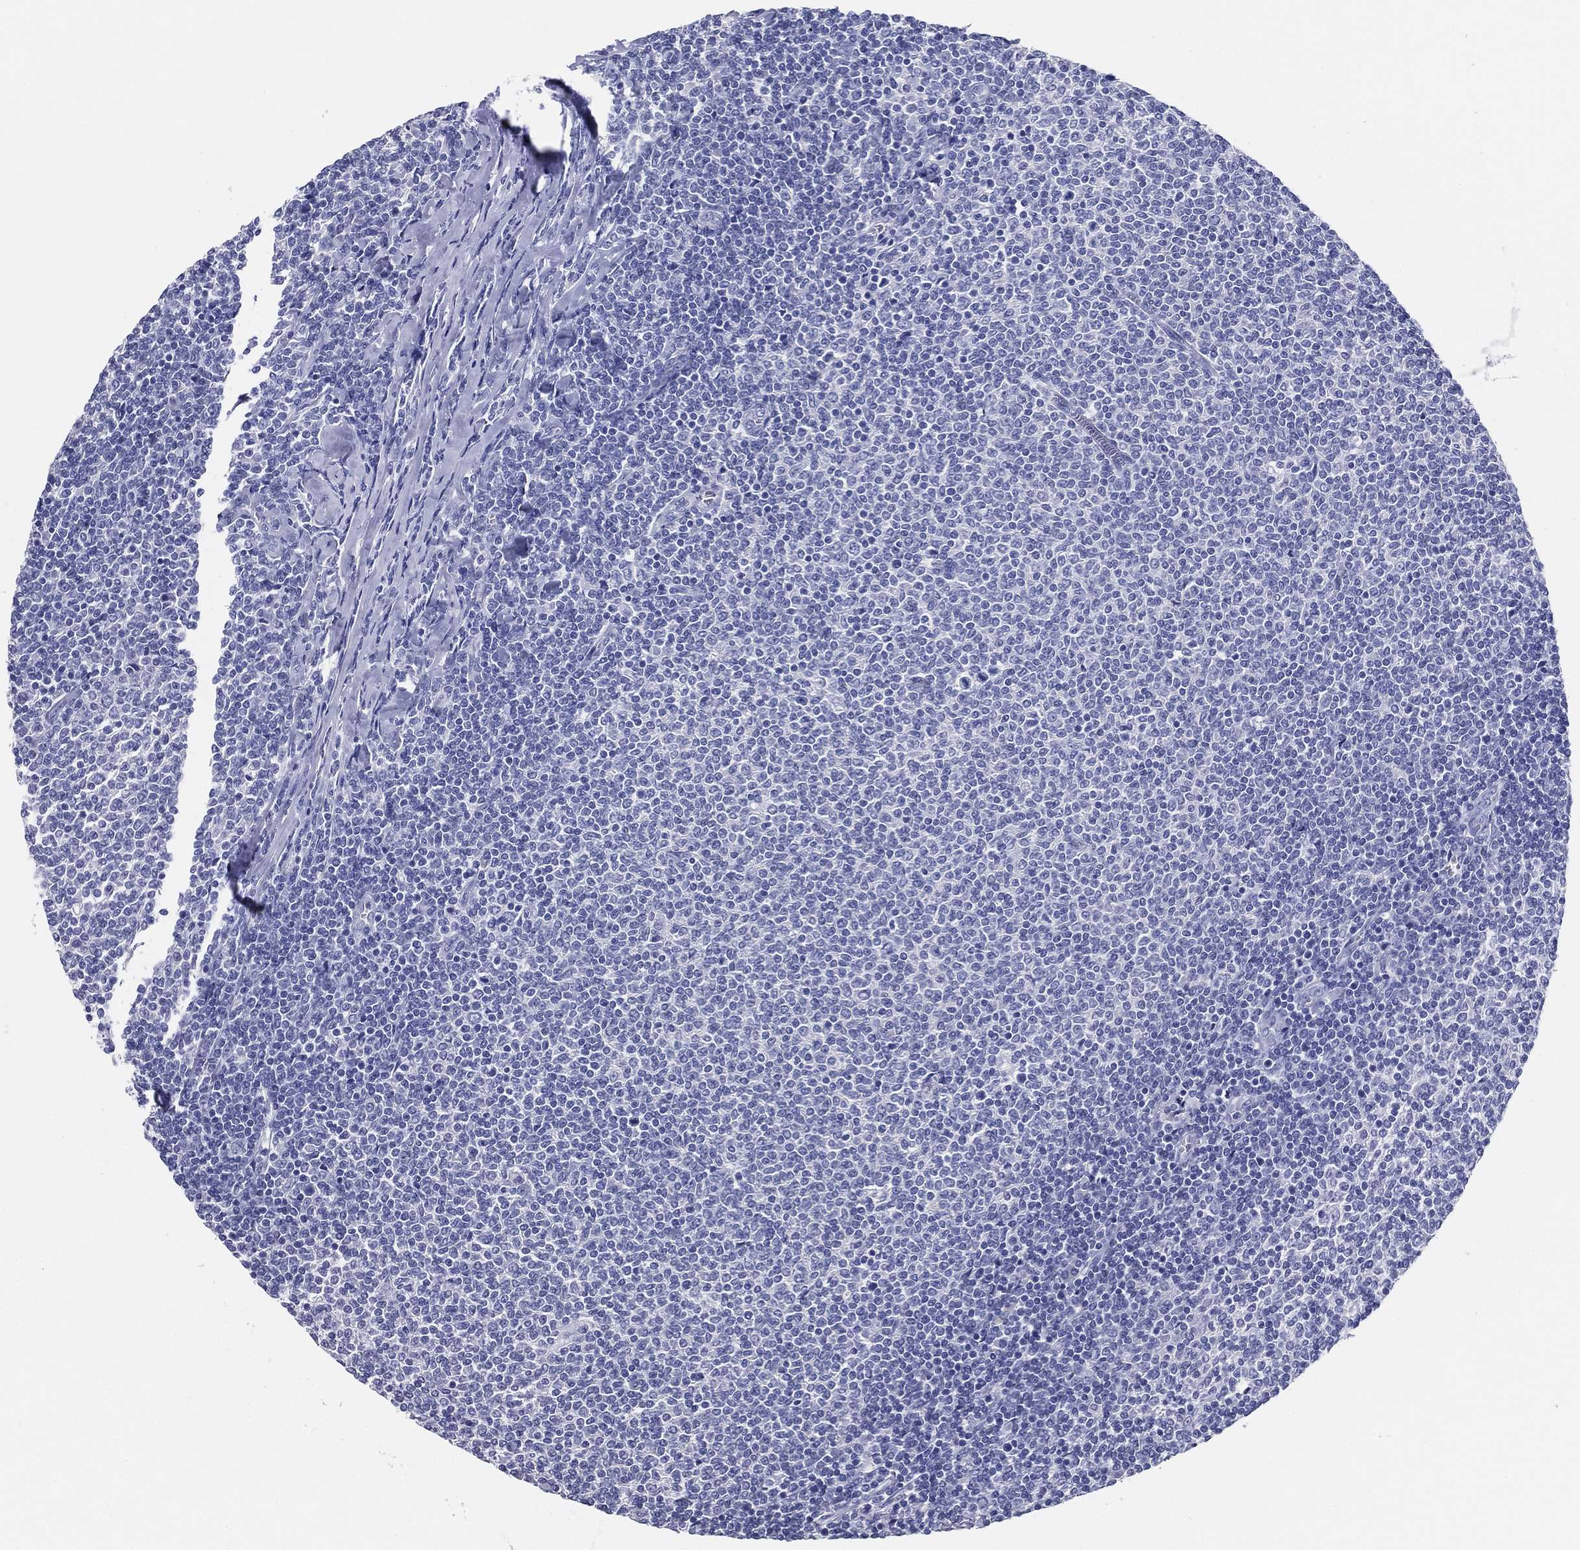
{"staining": {"intensity": "negative", "quantity": "none", "location": "none"}, "tissue": "lymphoma", "cell_type": "Tumor cells", "image_type": "cancer", "snomed": [{"axis": "morphology", "description": "Malignant lymphoma, non-Hodgkin's type, Low grade"}, {"axis": "topography", "description": "Lymph node"}], "caption": "Immunohistochemistry (IHC) photomicrograph of neoplastic tissue: human low-grade malignant lymphoma, non-Hodgkin's type stained with DAB demonstrates no significant protein expression in tumor cells. (Brightfield microscopy of DAB IHC at high magnification).", "gene": "TFAP2A", "patient": {"sex": "male", "age": 52}}